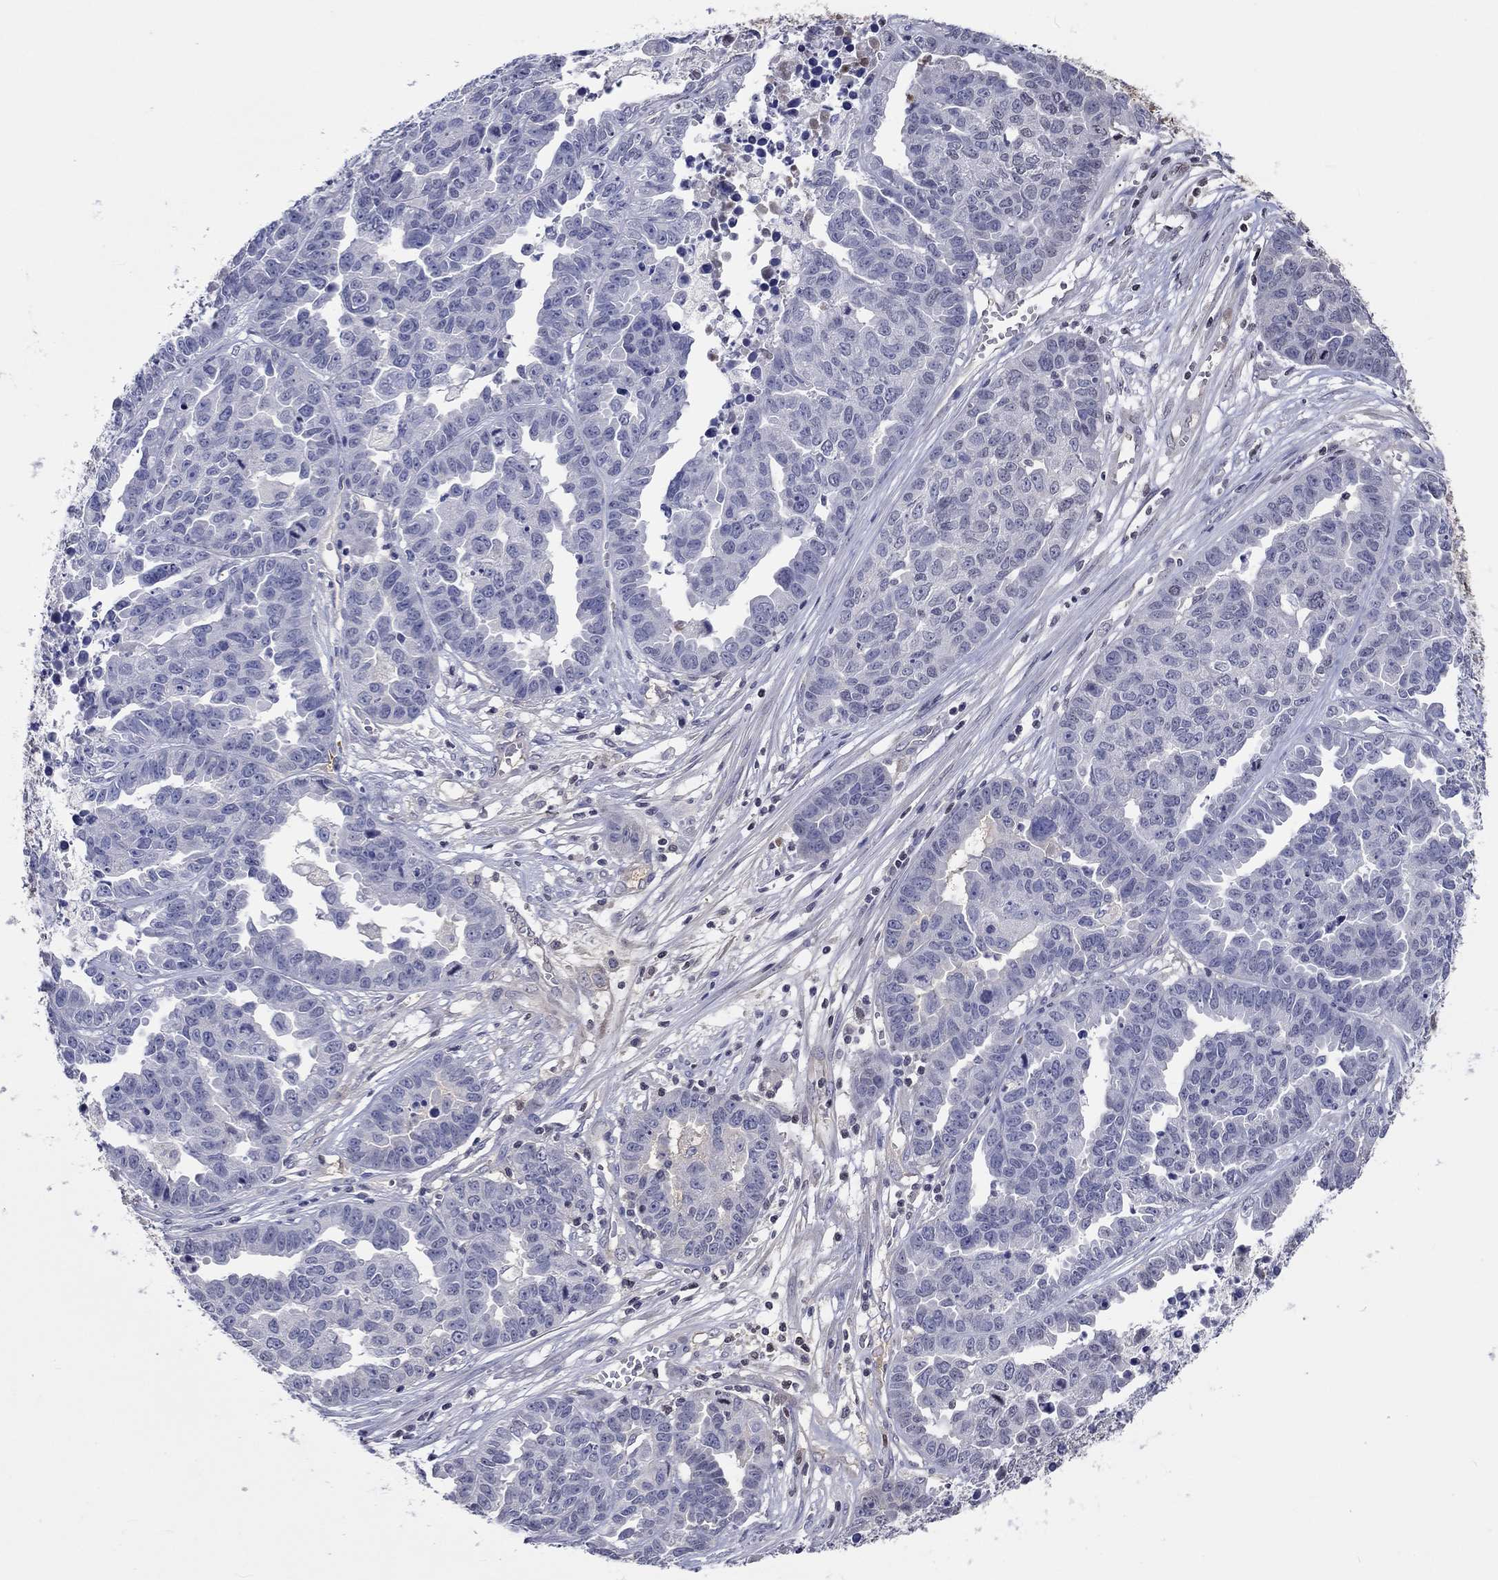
{"staining": {"intensity": "negative", "quantity": "none", "location": "none"}, "tissue": "ovarian cancer", "cell_type": "Tumor cells", "image_type": "cancer", "snomed": [{"axis": "morphology", "description": "Cystadenocarcinoma, serous, NOS"}, {"axis": "topography", "description": "Ovary"}], "caption": "Ovarian cancer (serous cystadenocarcinoma) was stained to show a protein in brown. There is no significant staining in tumor cells. Brightfield microscopy of immunohistochemistry stained with DAB (3,3'-diaminobenzidine) (brown) and hematoxylin (blue), captured at high magnification.", "gene": "CDY2B", "patient": {"sex": "female", "age": 87}}